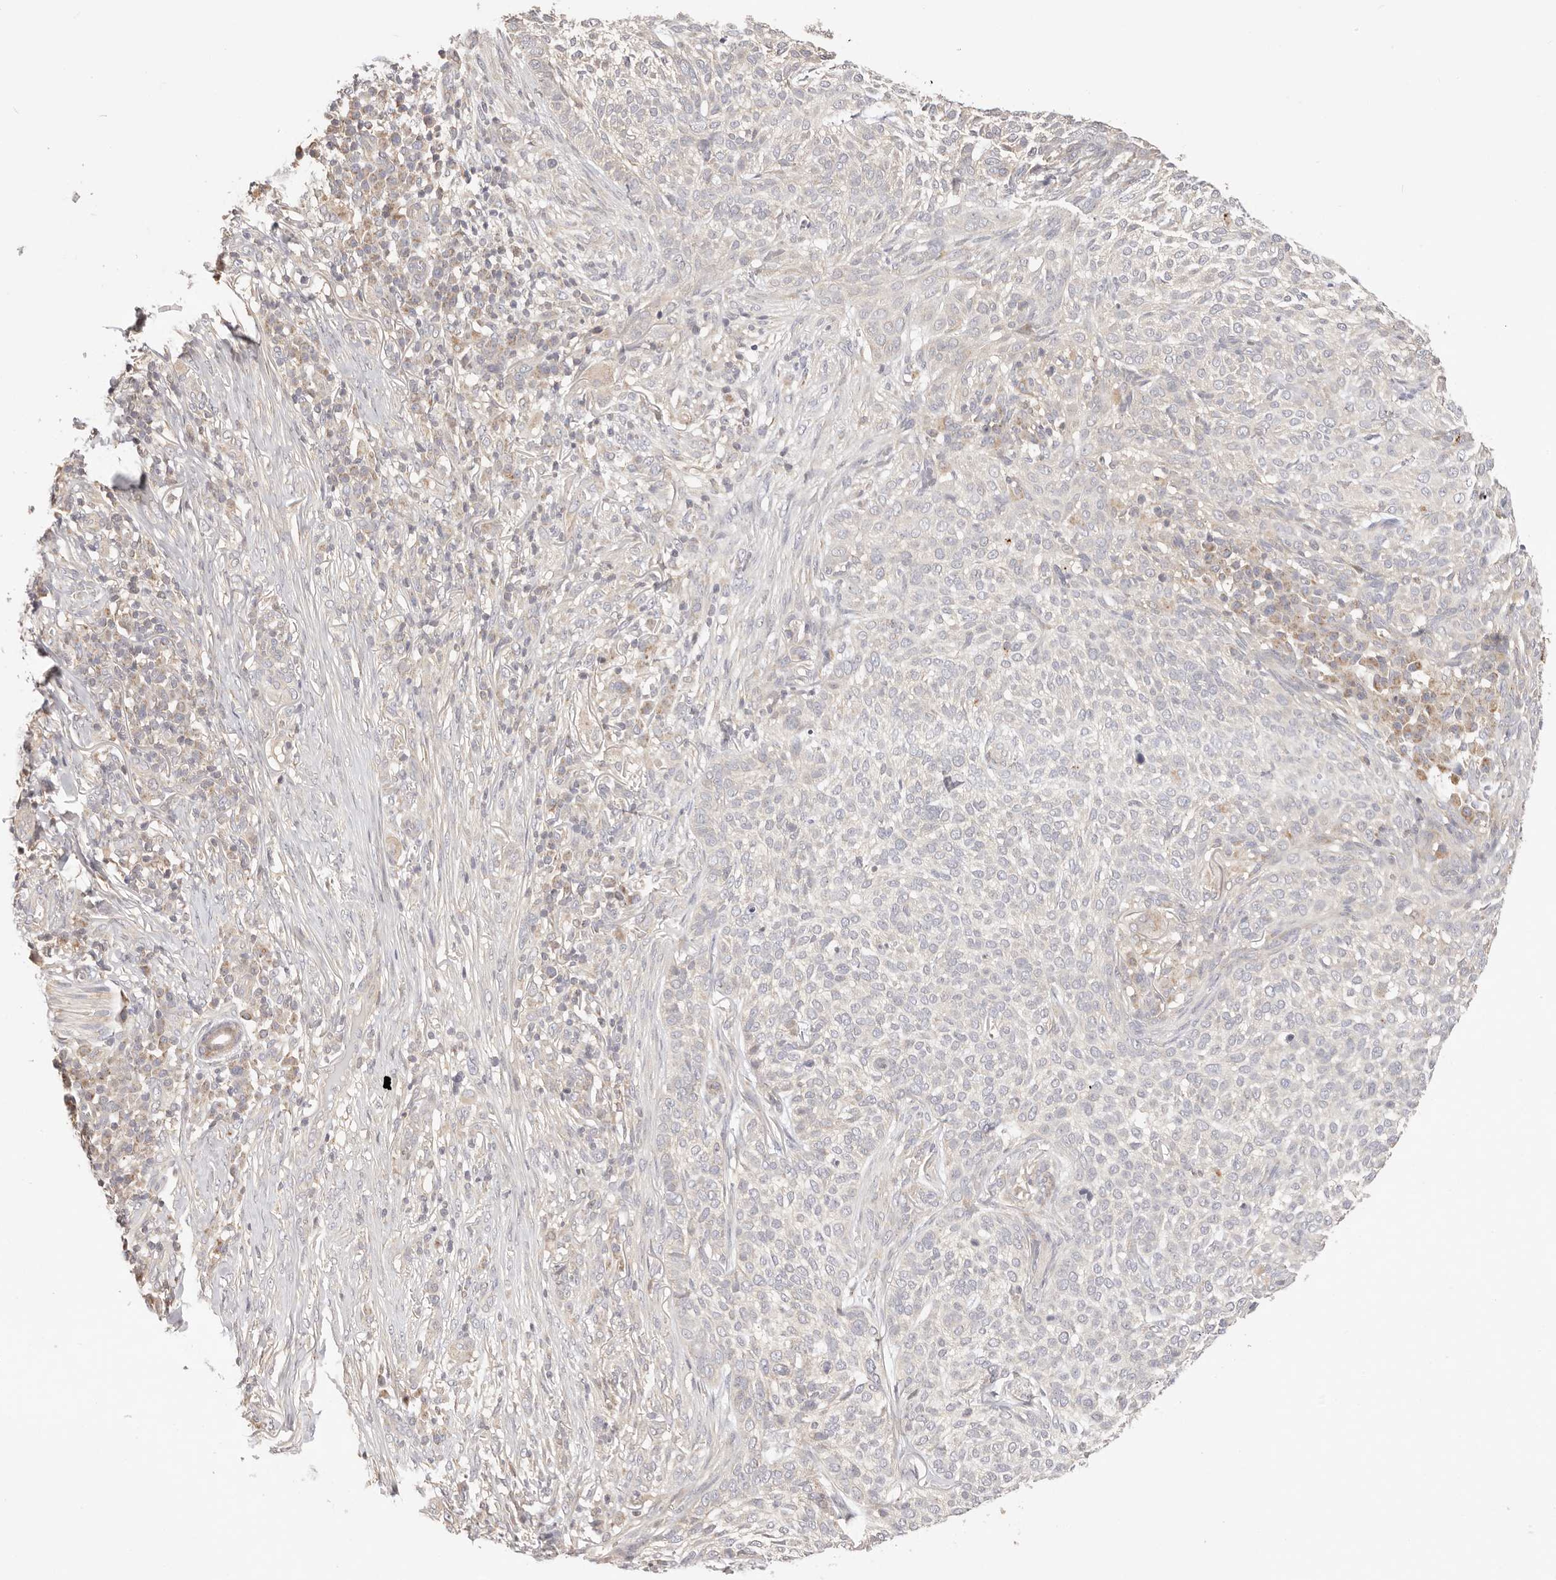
{"staining": {"intensity": "negative", "quantity": "none", "location": "none"}, "tissue": "skin cancer", "cell_type": "Tumor cells", "image_type": "cancer", "snomed": [{"axis": "morphology", "description": "Basal cell carcinoma"}, {"axis": "topography", "description": "Skin"}], "caption": "The micrograph shows no staining of tumor cells in skin basal cell carcinoma.", "gene": "KCMF1", "patient": {"sex": "female", "age": 64}}